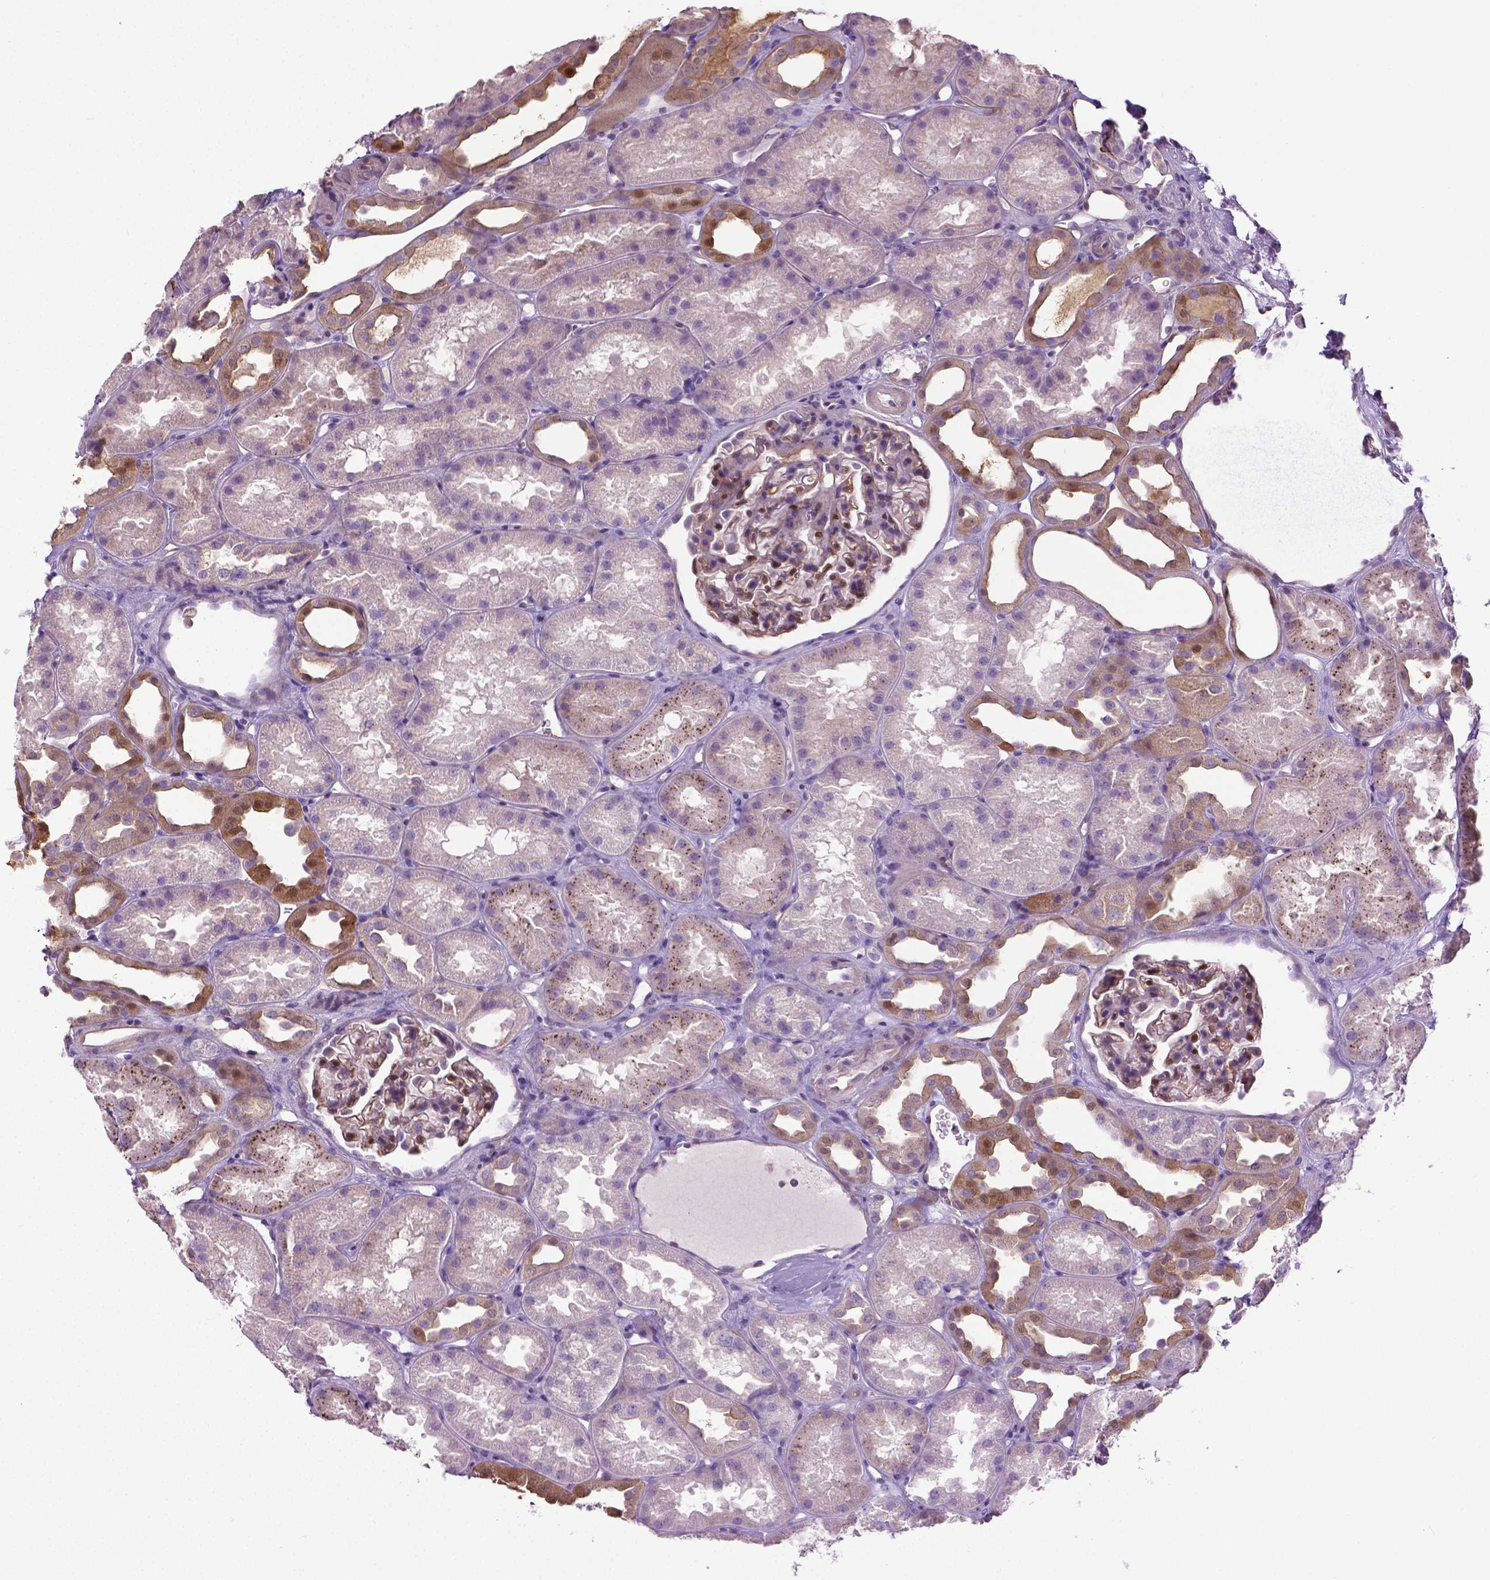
{"staining": {"intensity": "moderate", "quantity": "<25%", "location": "cytoplasmic/membranous,nuclear"}, "tissue": "kidney", "cell_type": "Cells in glomeruli", "image_type": "normal", "snomed": [{"axis": "morphology", "description": "Normal tissue, NOS"}, {"axis": "topography", "description": "Kidney"}], "caption": "High-magnification brightfield microscopy of normal kidney stained with DAB (brown) and counterstained with hematoxylin (blue). cells in glomeruli exhibit moderate cytoplasmic/membranous,nuclear staining is present in about<25% of cells.", "gene": "SPECC1L", "patient": {"sex": "male", "age": 61}}